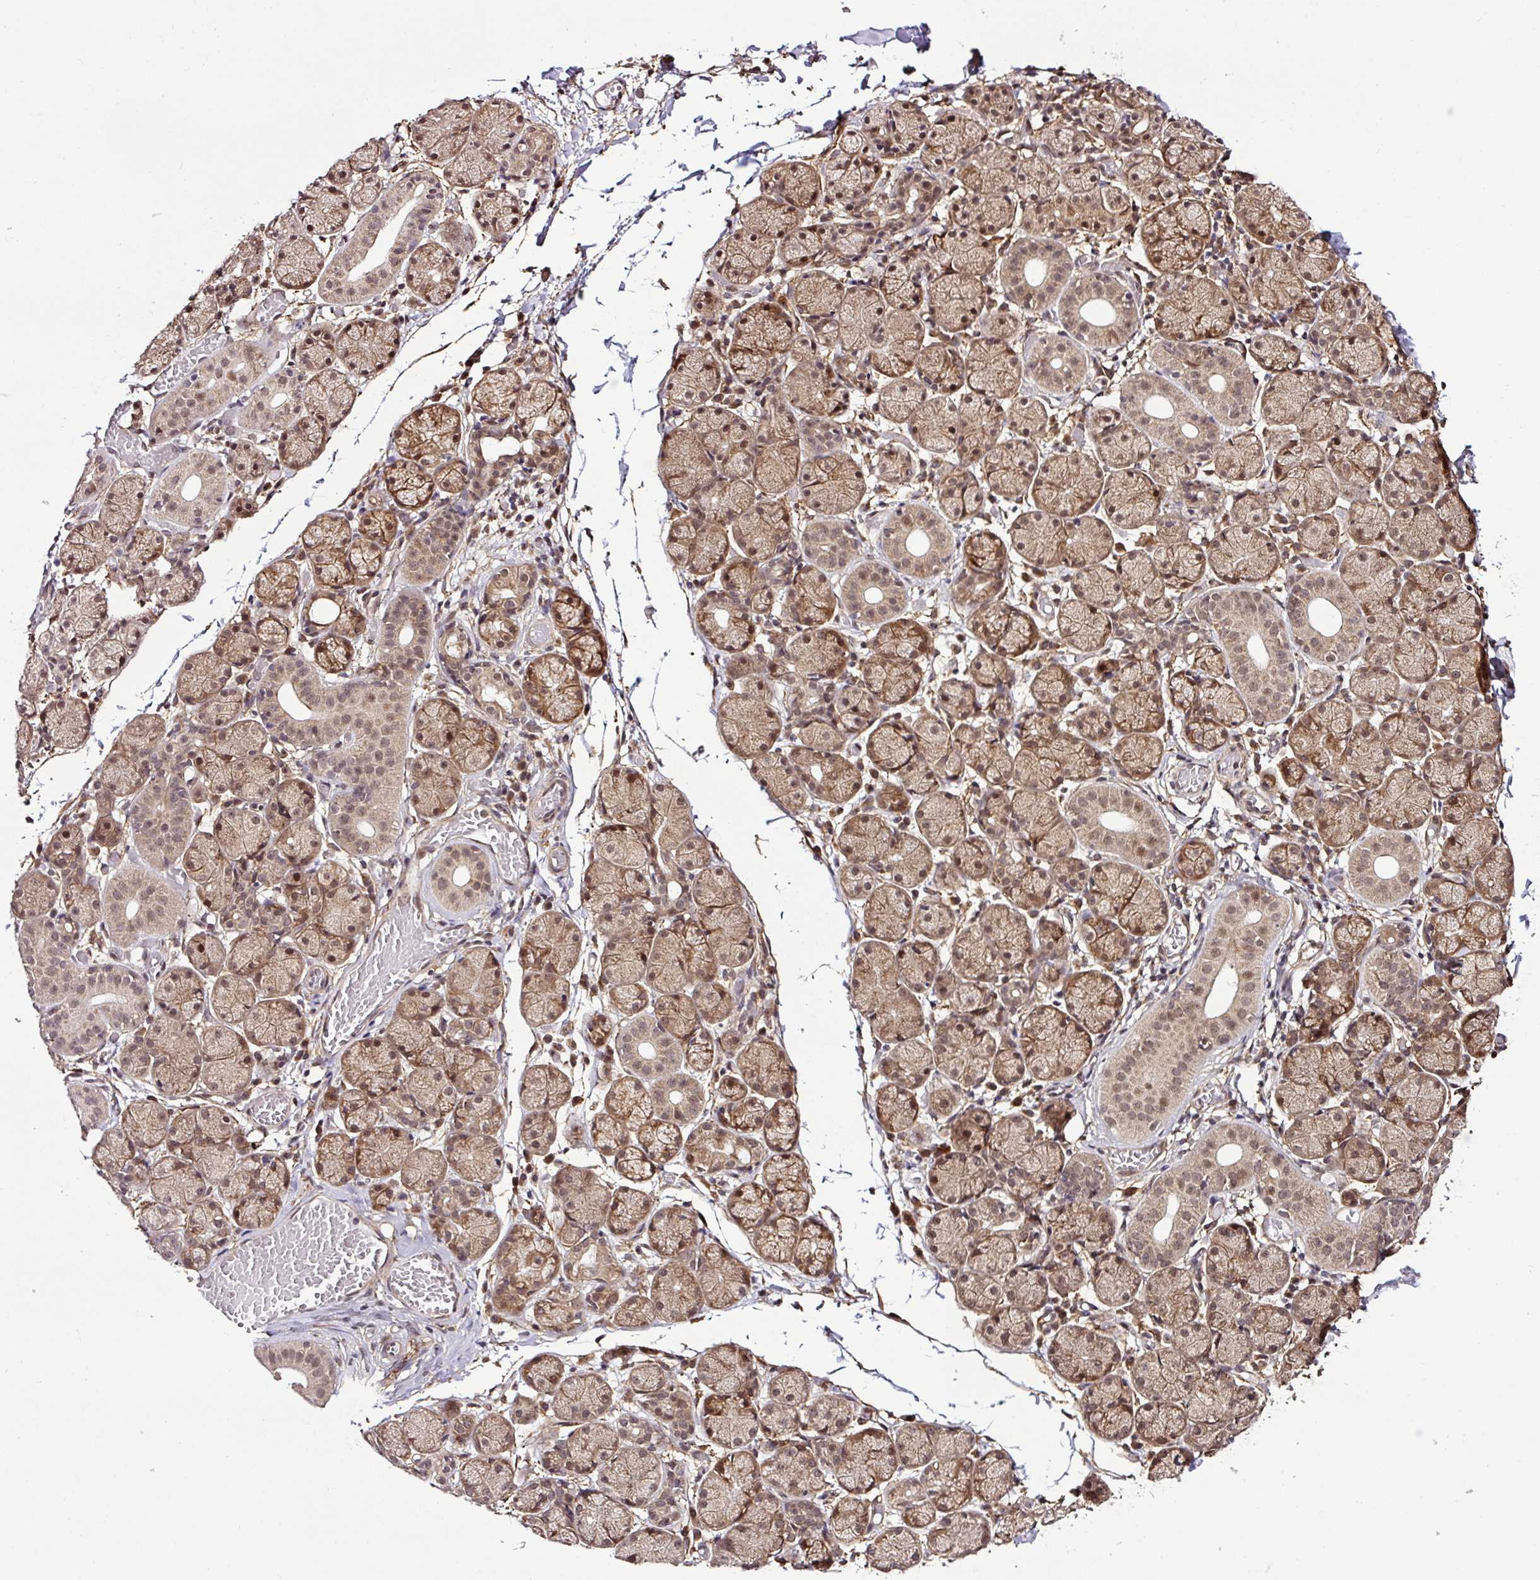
{"staining": {"intensity": "moderate", "quantity": ">75%", "location": "cytoplasmic/membranous,nuclear"}, "tissue": "salivary gland", "cell_type": "Glandular cells", "image_type": "normal", "snomed": [{"axis": "morphology", "description": "Normal tissue, NOS"}, {"axis": "topography", "description": "Salivary gland"}], "caption": "Glandular cells show moderate cytoplasmic/membranous,nuclear staining in about >75% of cells in benign salivary gland.", "gene": "FAM153A", "patient": {"sex": "female", "age": 24}}